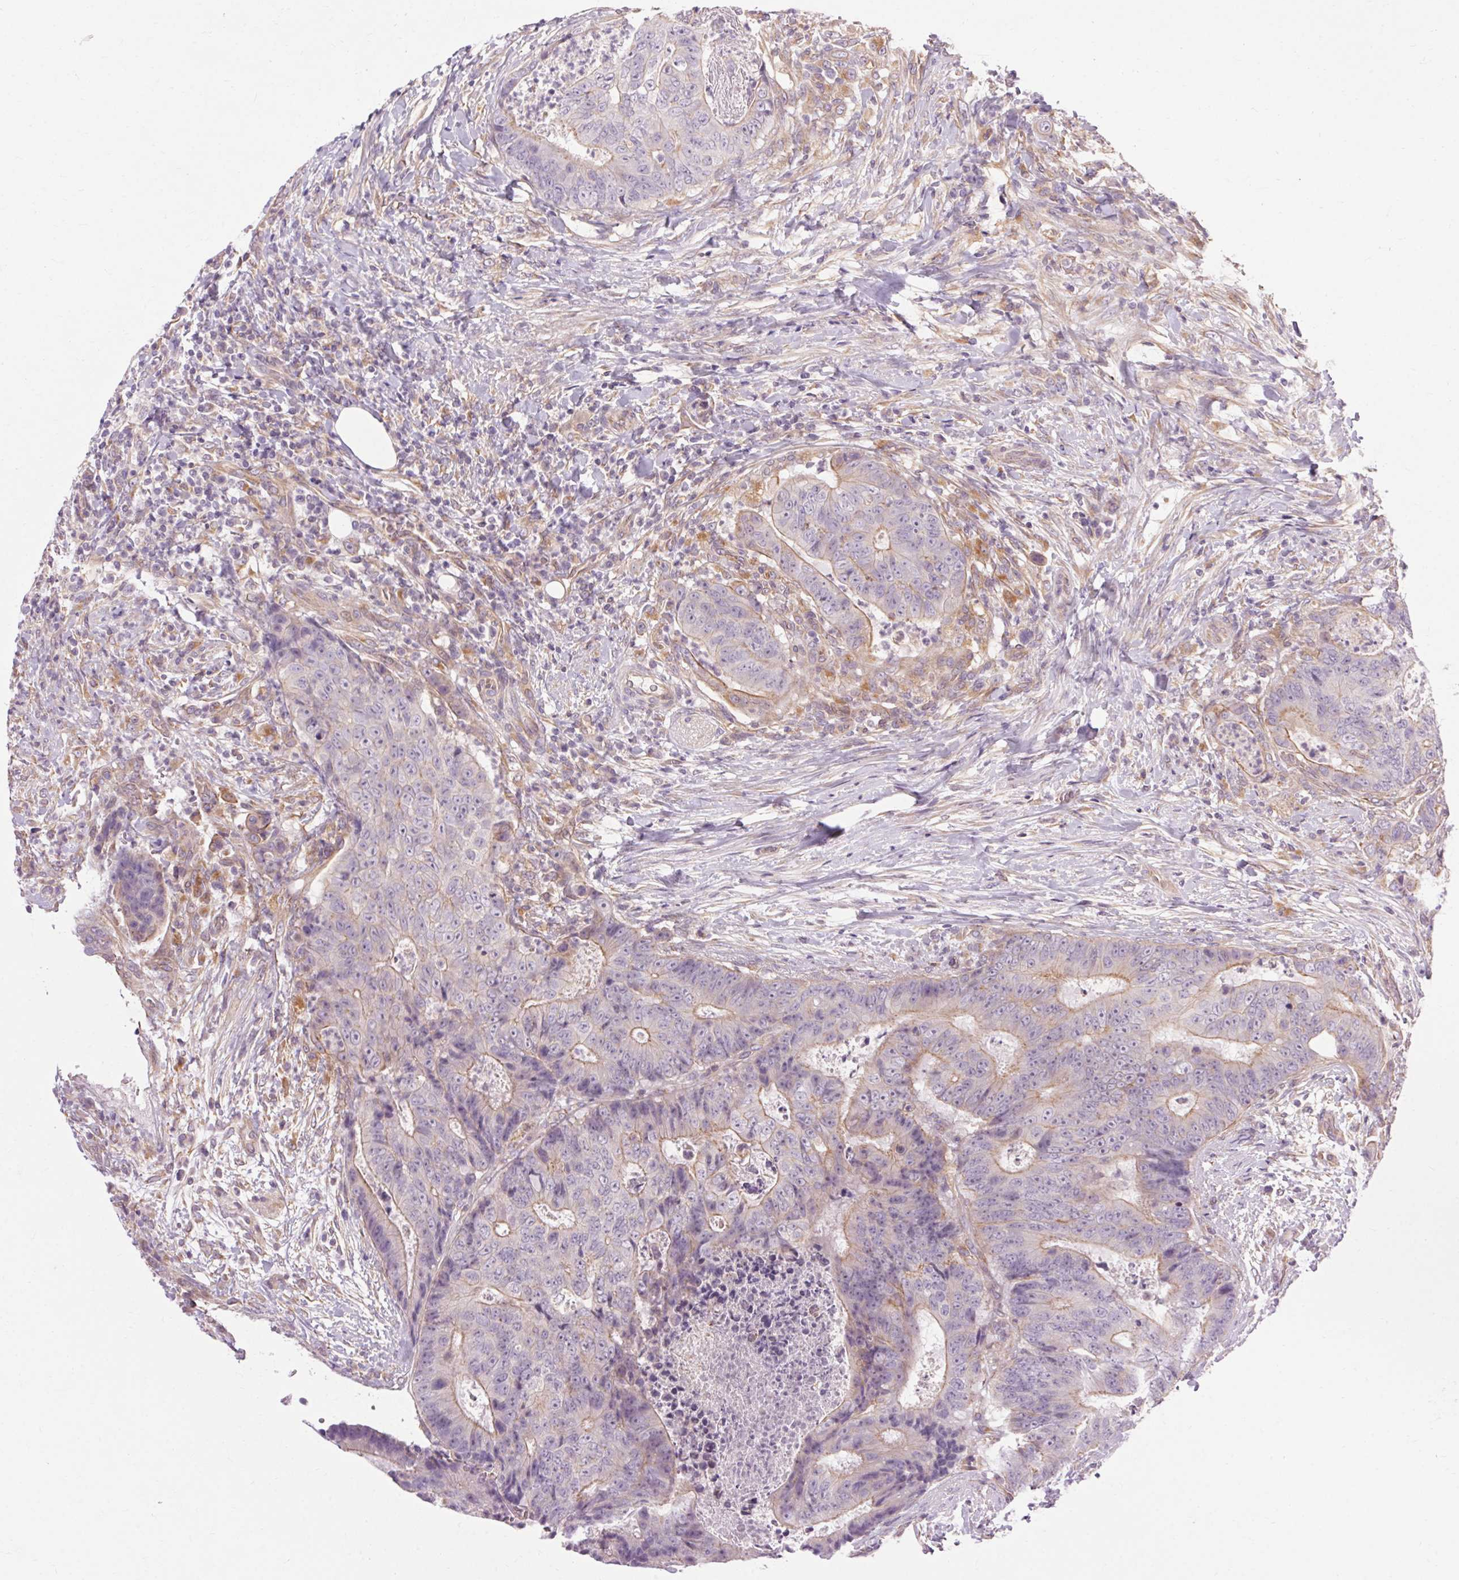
{"staining": {"intensity": "weak", "quantity": "25%-75%", "location": "cytoplasmic/membranous"}, "tissue": "colorectal cancer", "cell_type": "Tumor cells", "image_type": "cancer", "snomed": [{"axis": "morphology", "description": "Adenocarcinoma, NOS"}, {"axis": "topography", "description": "Colon"}], "caption": "This histopathology image demonstrates immunohistochemistry staining of colorectal adenocarcinoma, with low weak cytoplasmic/membranous expression in about 25%-75% of tumor cells.", "gene": "TM6SF1", "patient": {"sex": "female", "age": 48}}